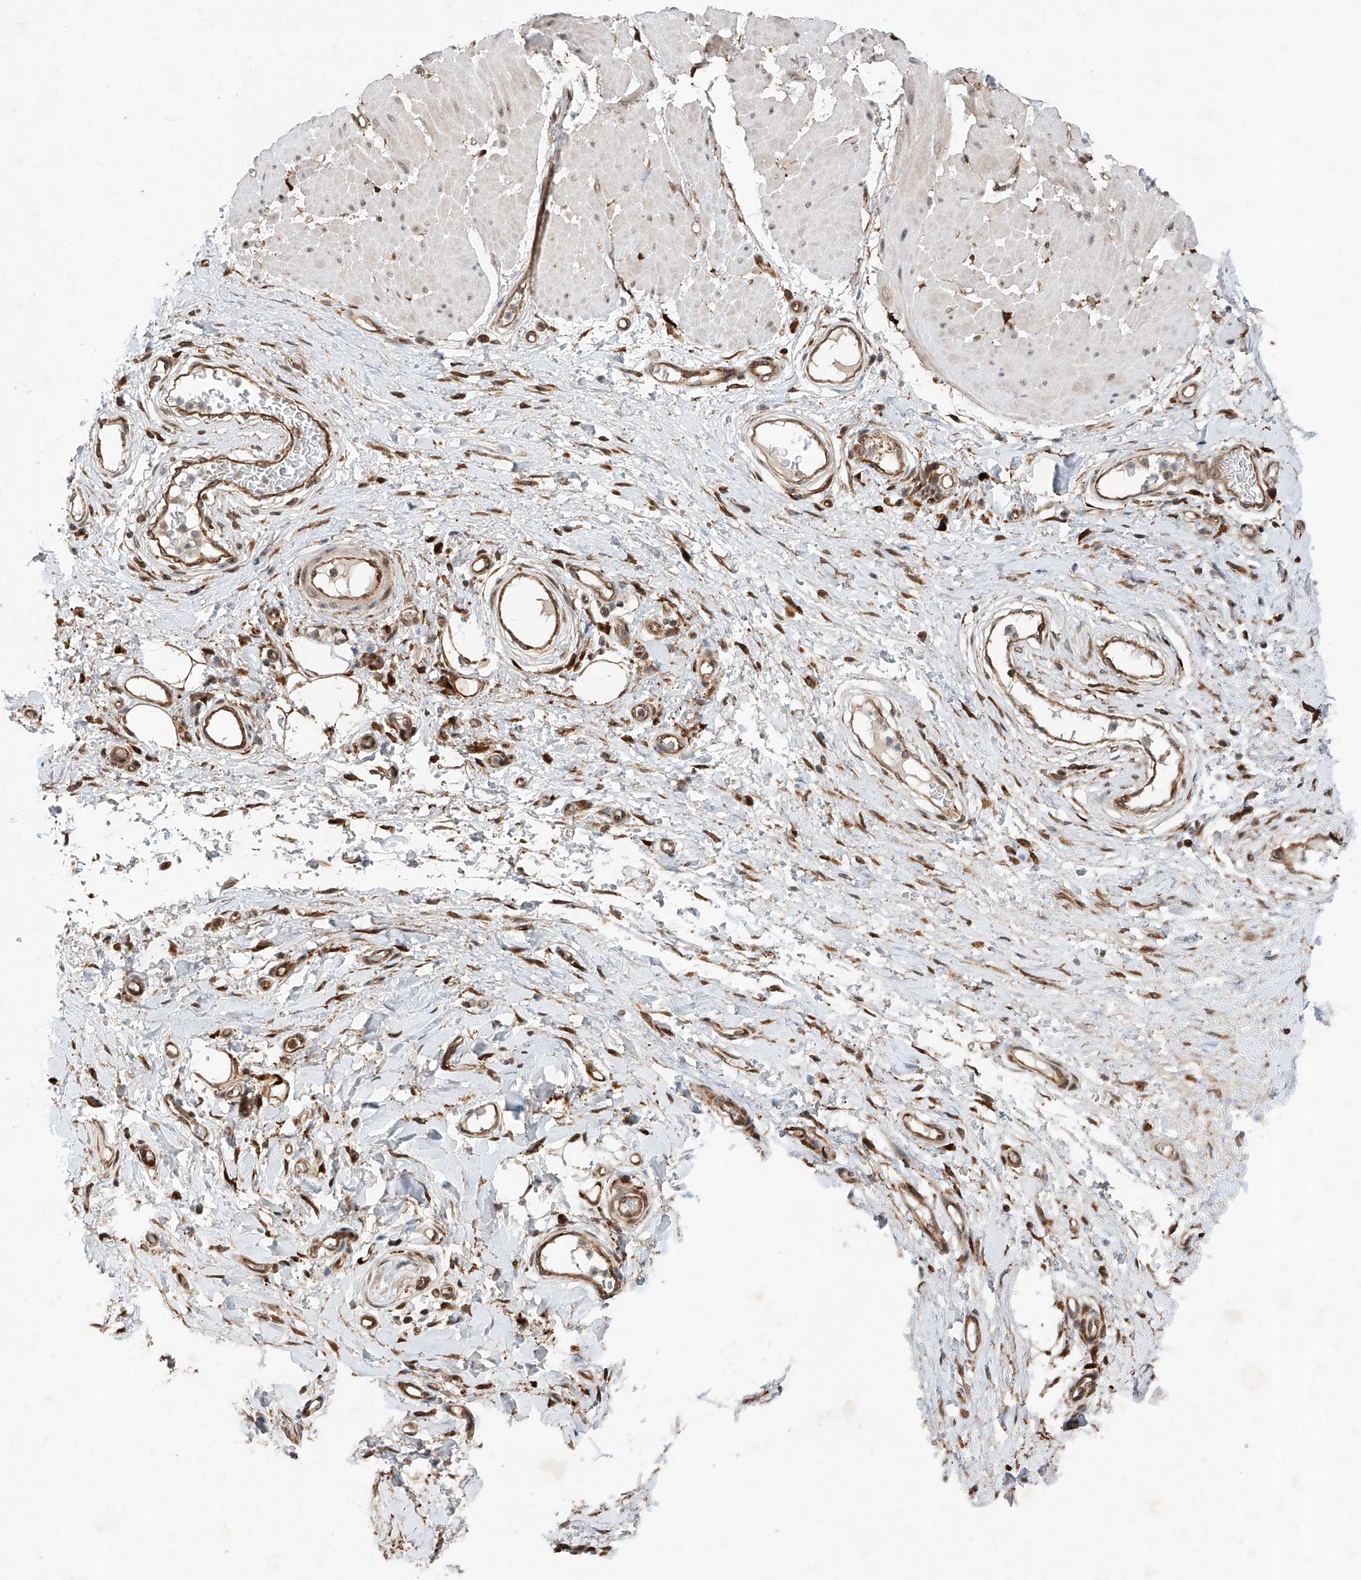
{"staining": {"intensity": "strong", "quantity": ">75%", "location": "nuclear"}, "tissue": "adipose tissue", "cell_type": "Adipocytes", "image_type": "normal", "snomed": [{"axis": "morphology", "description": "Normal tissue, NOS"}, {"axis": "morphology", "description": "Adenocarcinoma, NOS"}, {"axis": "topography", "description": "Esophagus"}, {"axis": "topography", "description": "Stomach, upper"}, {"axis": "topography", "description": "Peripheral nerve tissue"}], "caption": "Immunohistochemistry (IHC) (DAB (3,3'-diaminobenzidine)) staining of benign human adipose tissue demonstrates strong nuclear protein positivity in approximately >75% of adipocytes.", "gene": "ZFP28", "patient": {"sex": "male", "age": 62}}